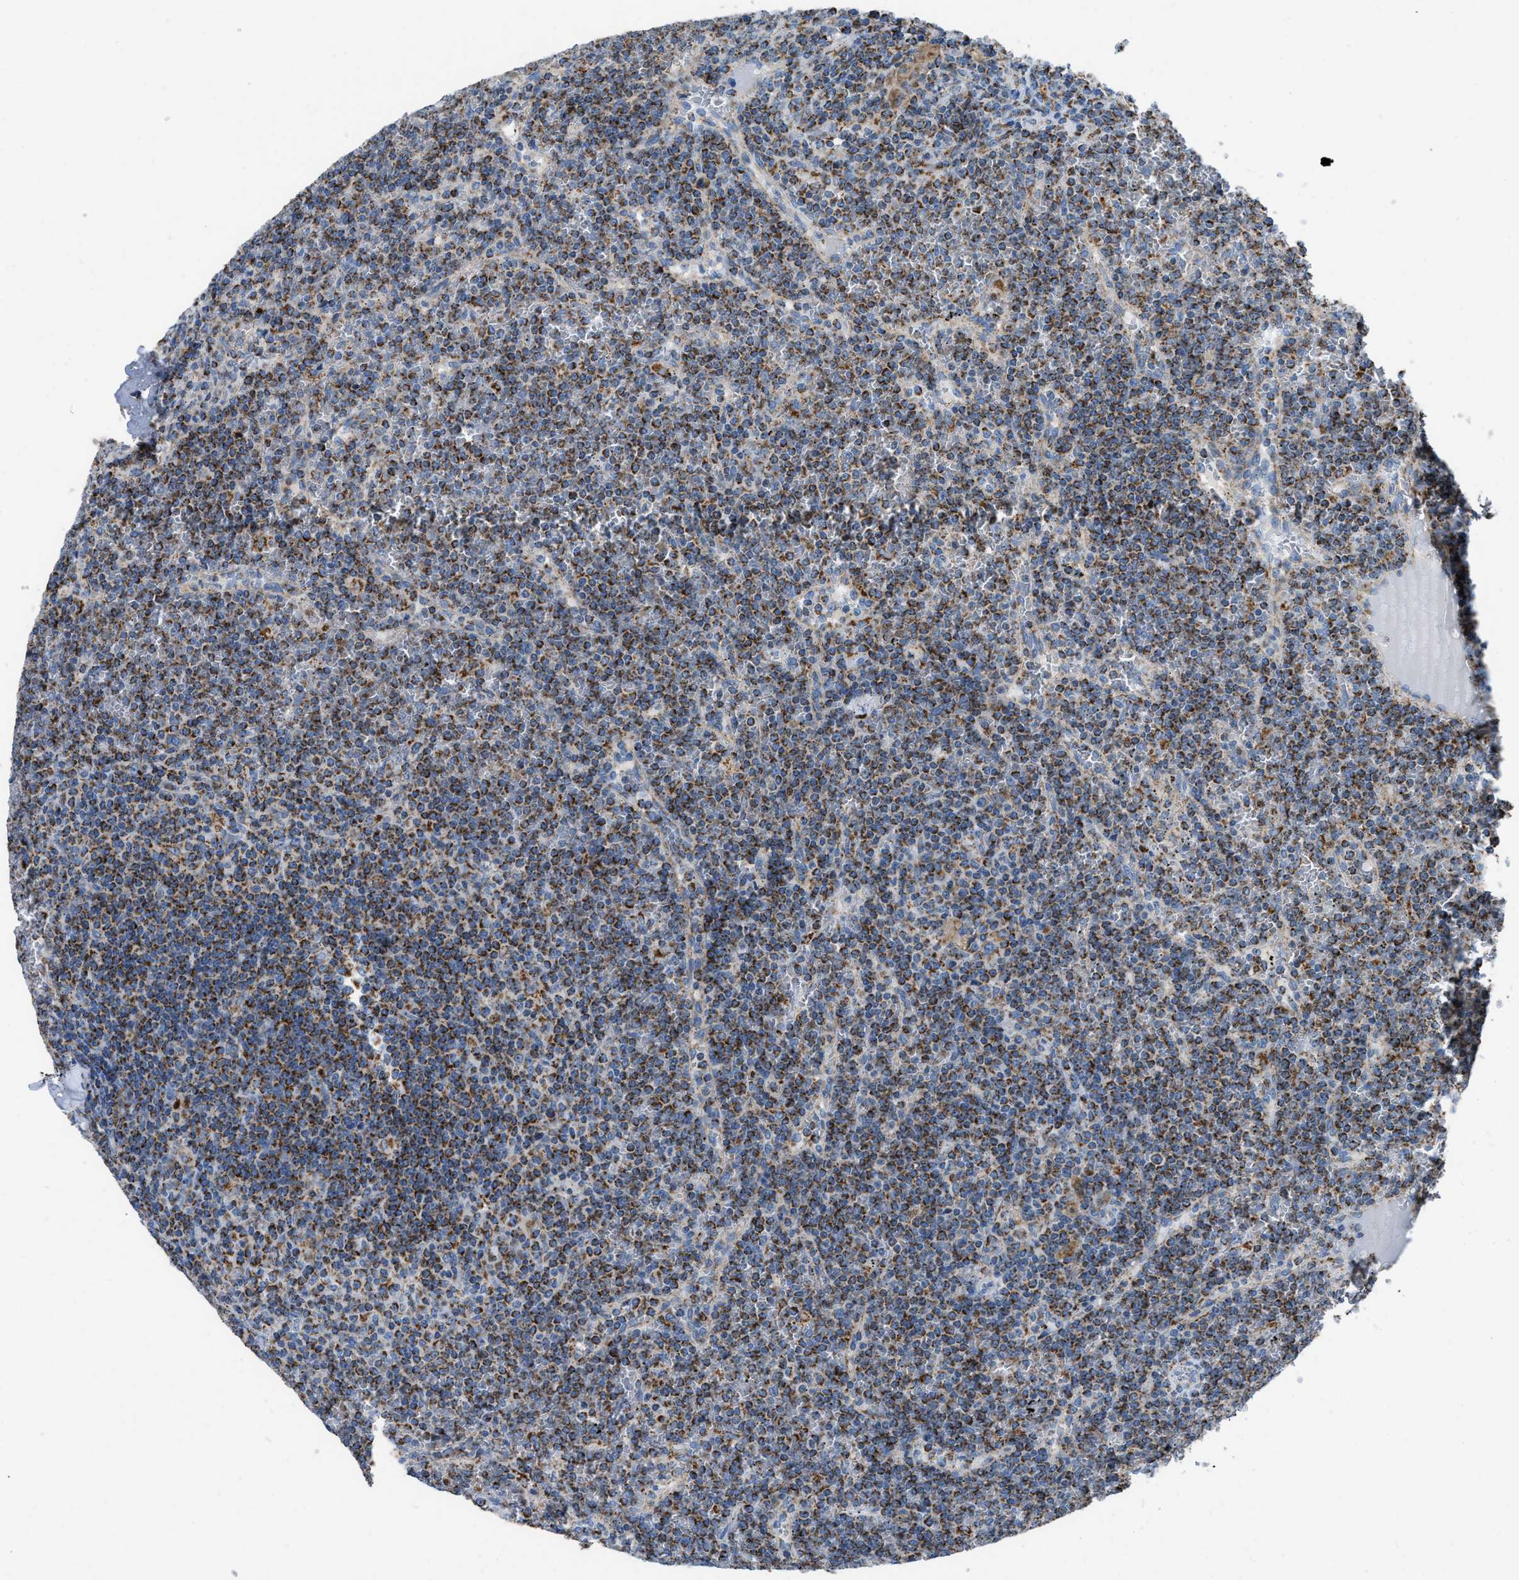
{"staining": {"intensity": "strong", "quantity": ">75%", "location": "cytoplasmic/membranous"}, "tissue": "lymphoma", "cell_type": "Tumor cells", "image_type": "cancer", "snomed": [{"axis": "morphology", "description": "Malignant lymphoma, non-Hodgkin's type, Low grade"}, {"axis": "topography", "description": "Spleen"}], "caption": "Lymphoma stained with immunohistochemistry shows strong cytoplasmic/membranous positivity in approximately >75% of tumor cells.", "gene": "ETFB", "patient": {"sex": "female", "age": 19}}